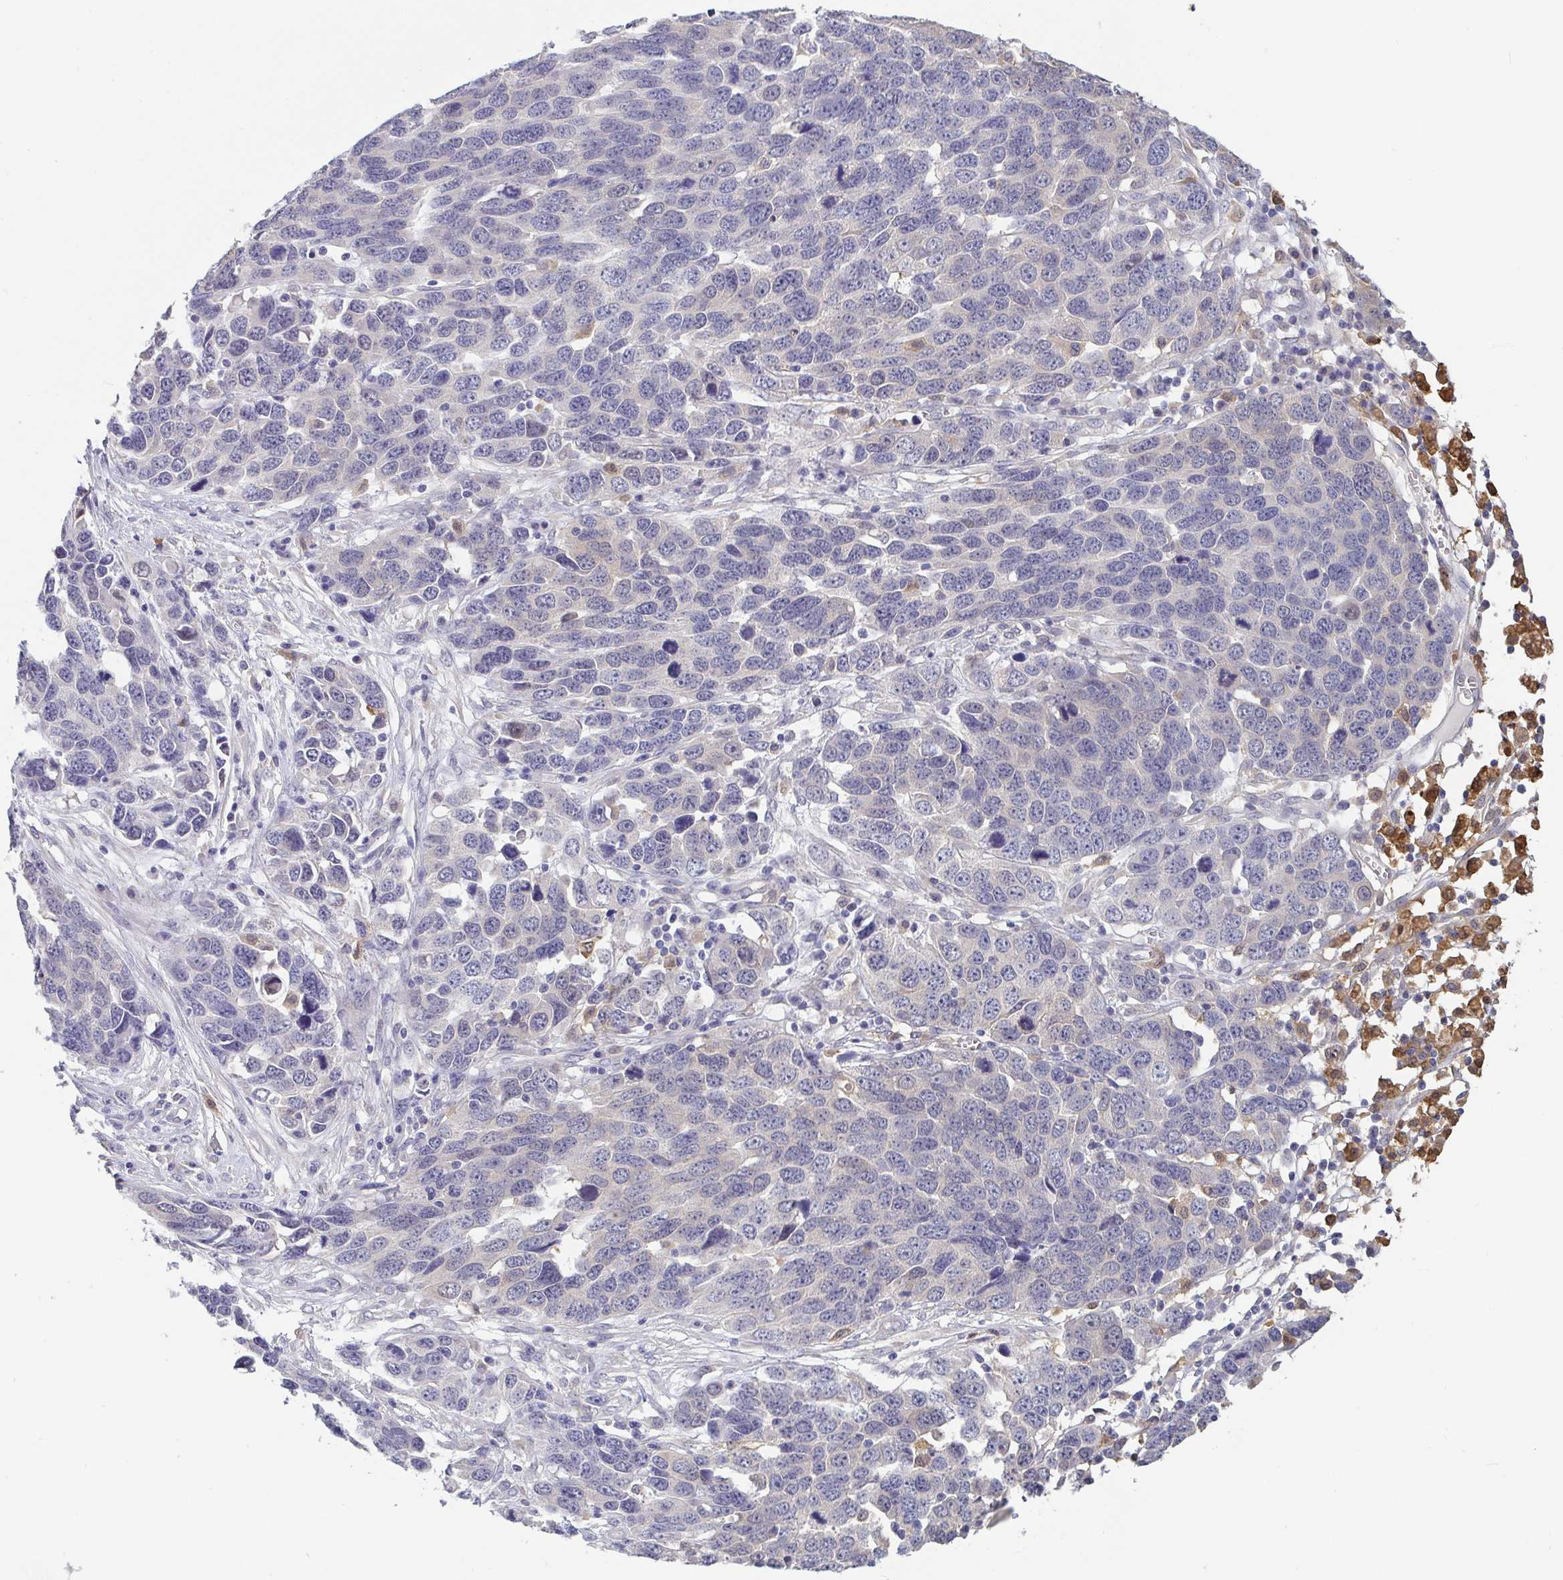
{"staining": {"intensity": "negative", "quantity": "none", "location": "none"}, "tissue": "ovarian cancer", "cell_type": "Tumor cells", "image_type": "cancer", "snomed": [{"axis": "morphology", "description": "Cystadenocarcinoma, serous, NOS"}, {"axis": "topography", "description": "Ovary"}], "caption": "This is a photomicrograph of immunohistochemistry staining of ovarian cancer (serous cystadenocarcinoma), which shows no positivity in tumor cells.", "gene": "IDH1", "patient": {"sex": "female", "age": 76}}